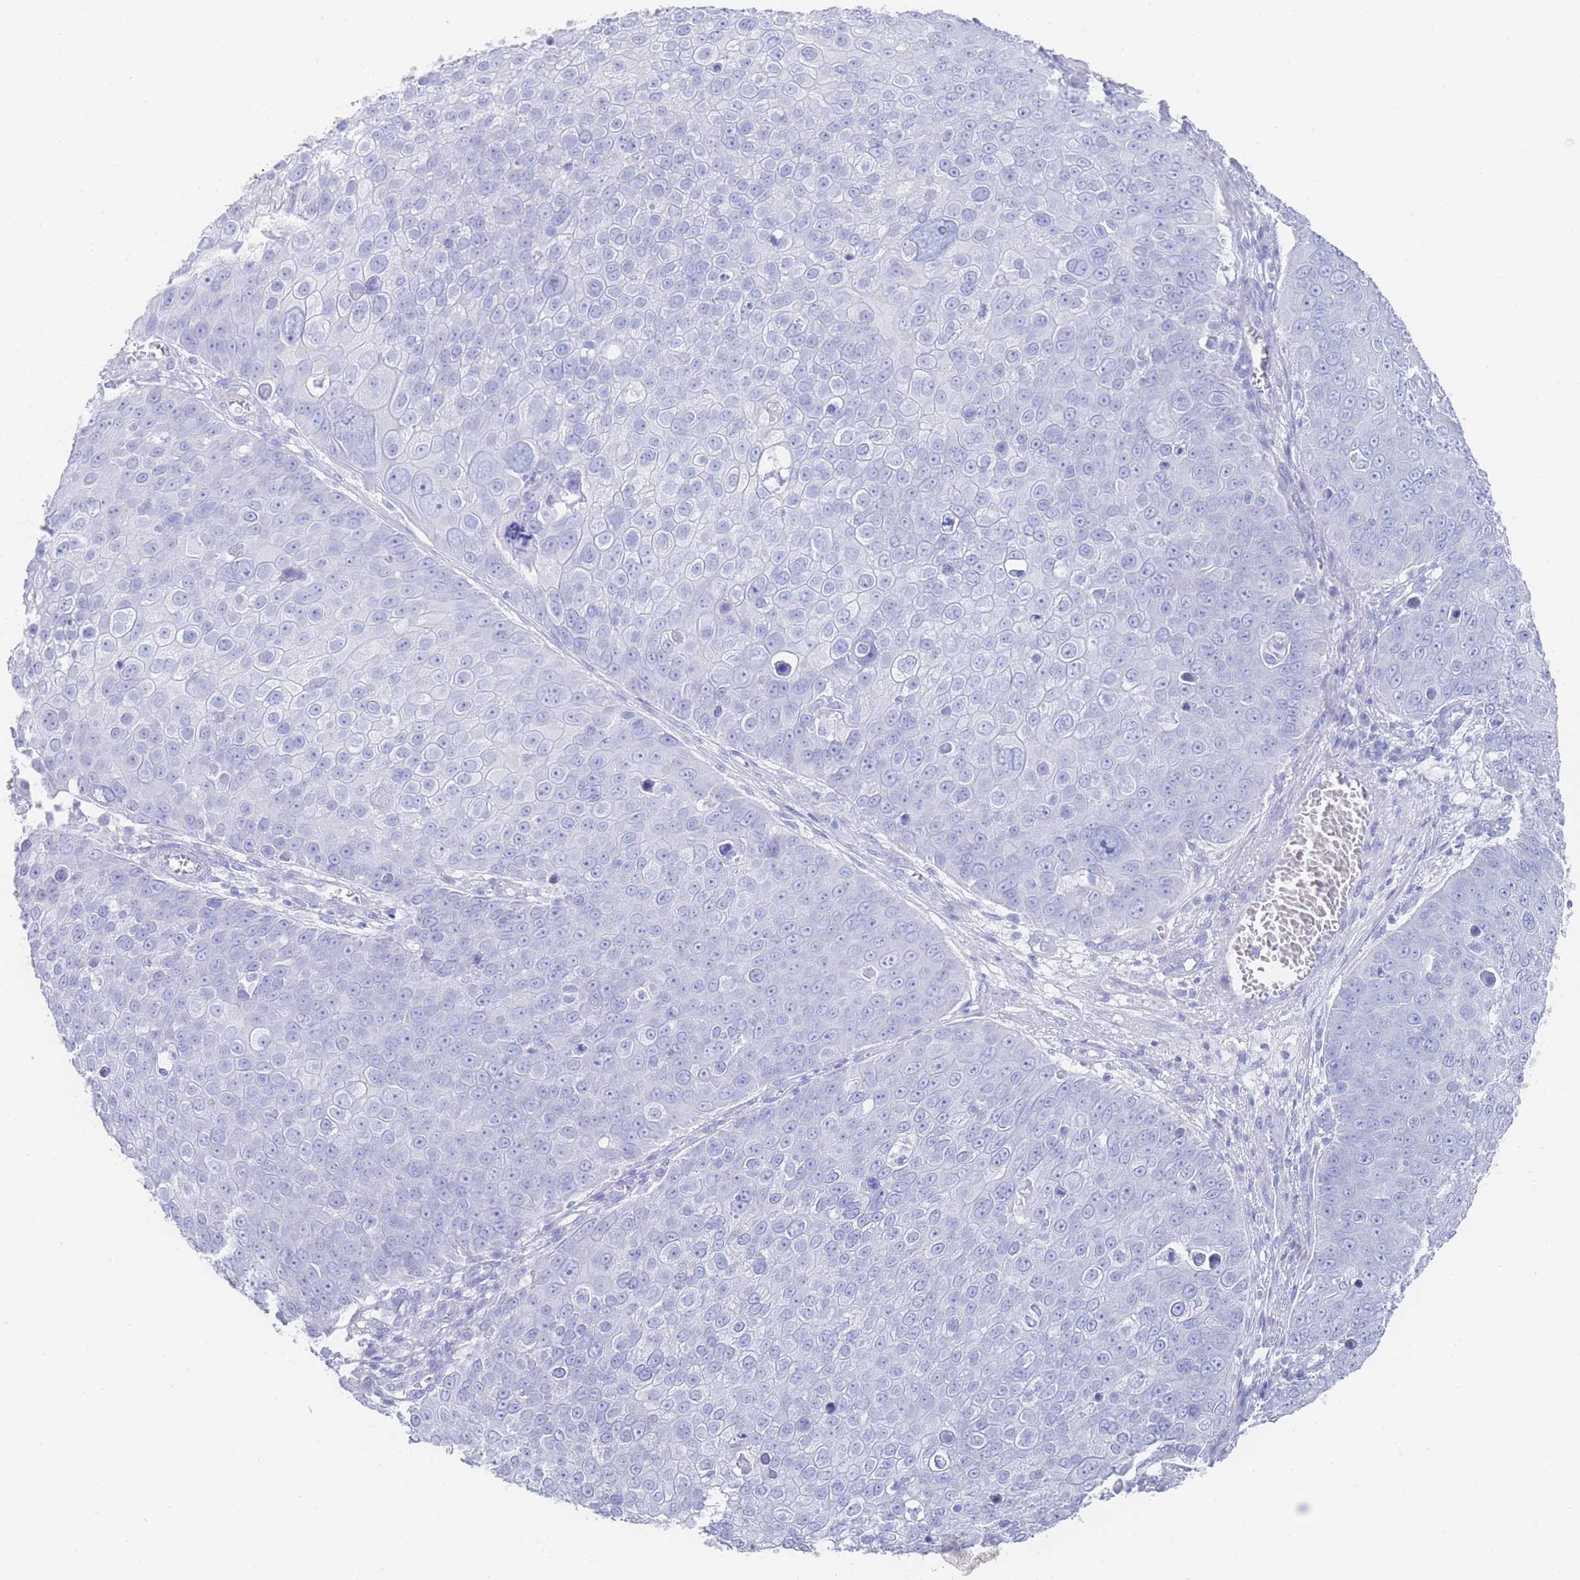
{"staining": {"intensity": "negative", "quantity": "none", "location": "none"}, "tissue": "skin cancer", "cell_type": "Tumor cells", "image_type": "cancer", "snomed": [{"axis": "morphology", "description": "Squamous cell carcinoma, NOS"}, {"axis": "topography", "description": "Skin"}], "caption": "Tumor cells show no significant protein staining in skin cancer.", "gene": "LRRC37A", "patient": {"sex": "male", "age": 71}}